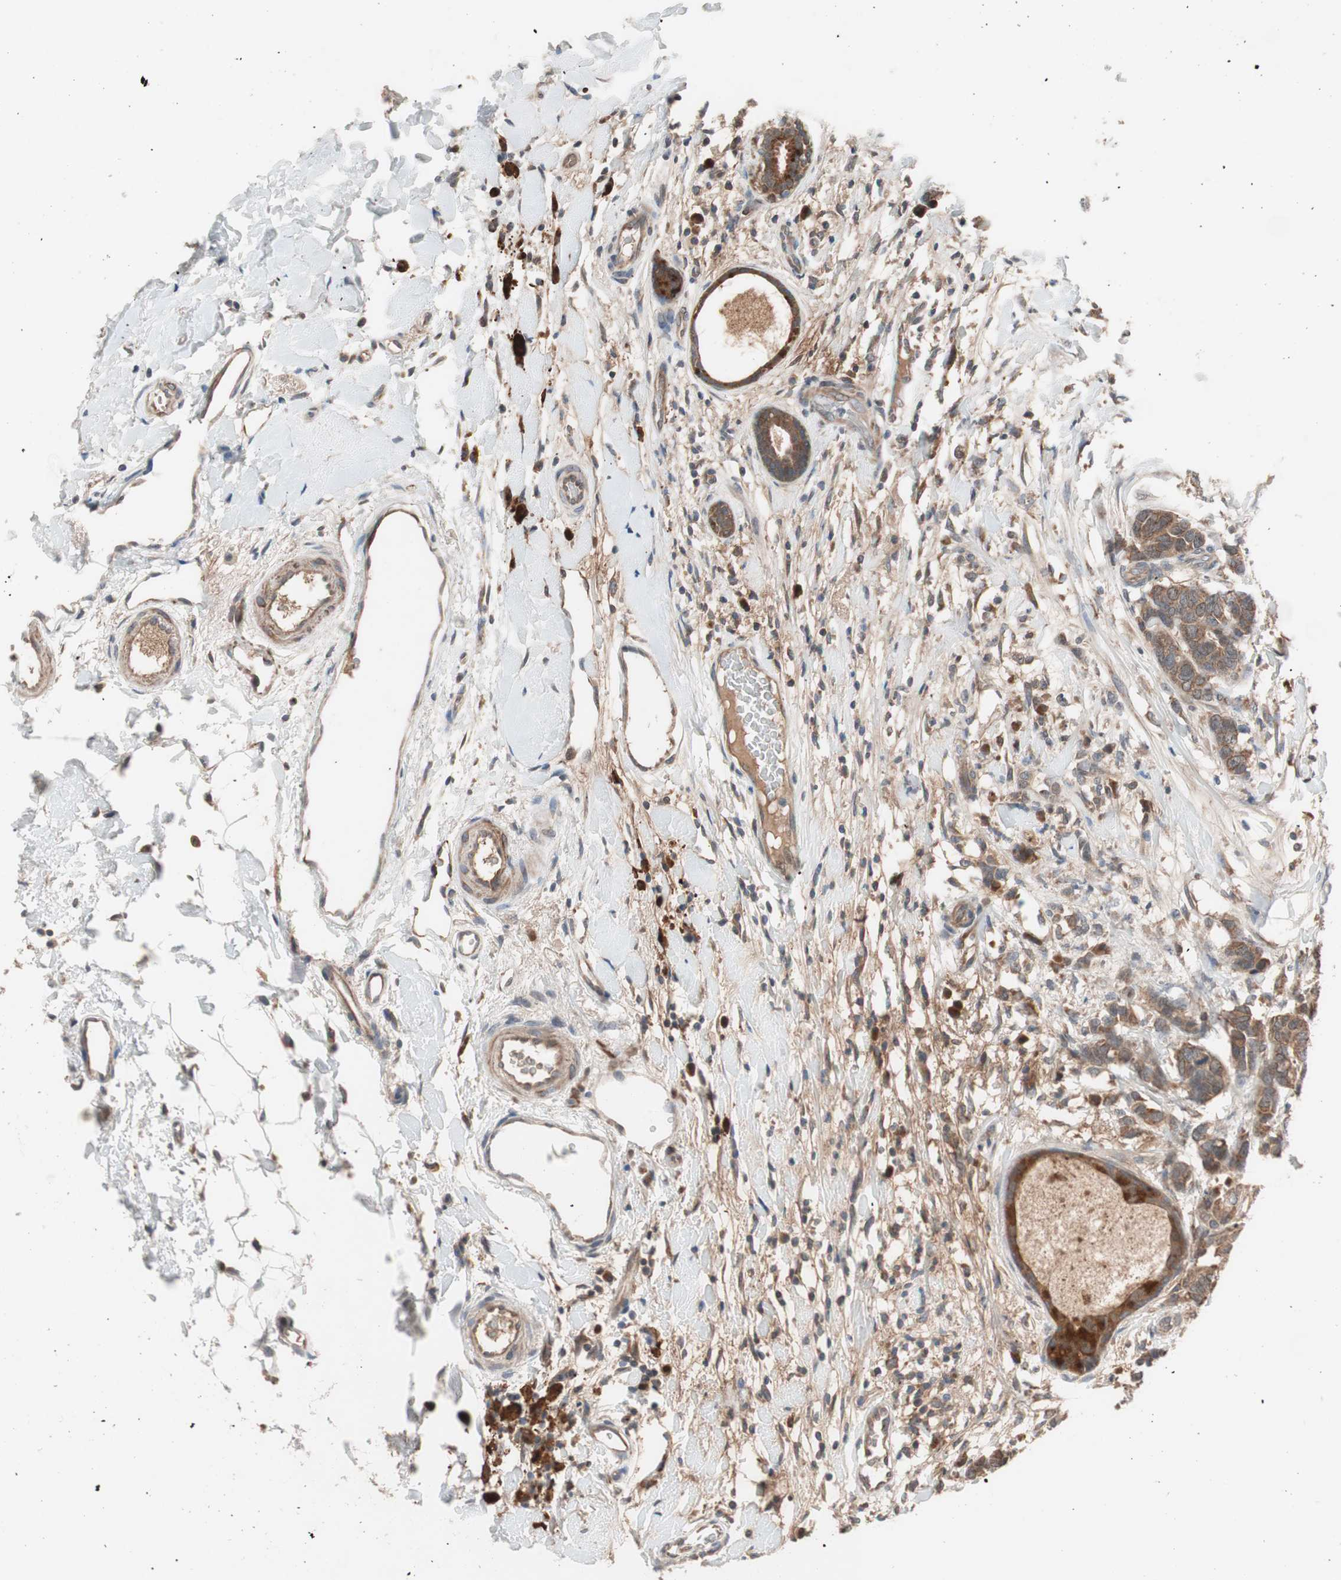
{"staining": {"intensity": "moderate", "quantity": ">75%", "location": "cytoplasmic/membranous"}, "tissue": "breast cancer", "cell_type": "Tumor cells", "image_type": "cancer", "snomed": [{"axis": "morphology", "description": "Duct carcinoma"}, {"axis": "topography", "description": "Breast"}], "caption": "Moderate cytoplasmic/membranous positivity for a protein is seen in approximately >75% of tumor cells of breast intraductal carcinoma using IHC.", "gene": "HMBS", "patient": {"sex": "female", "age": 87}}